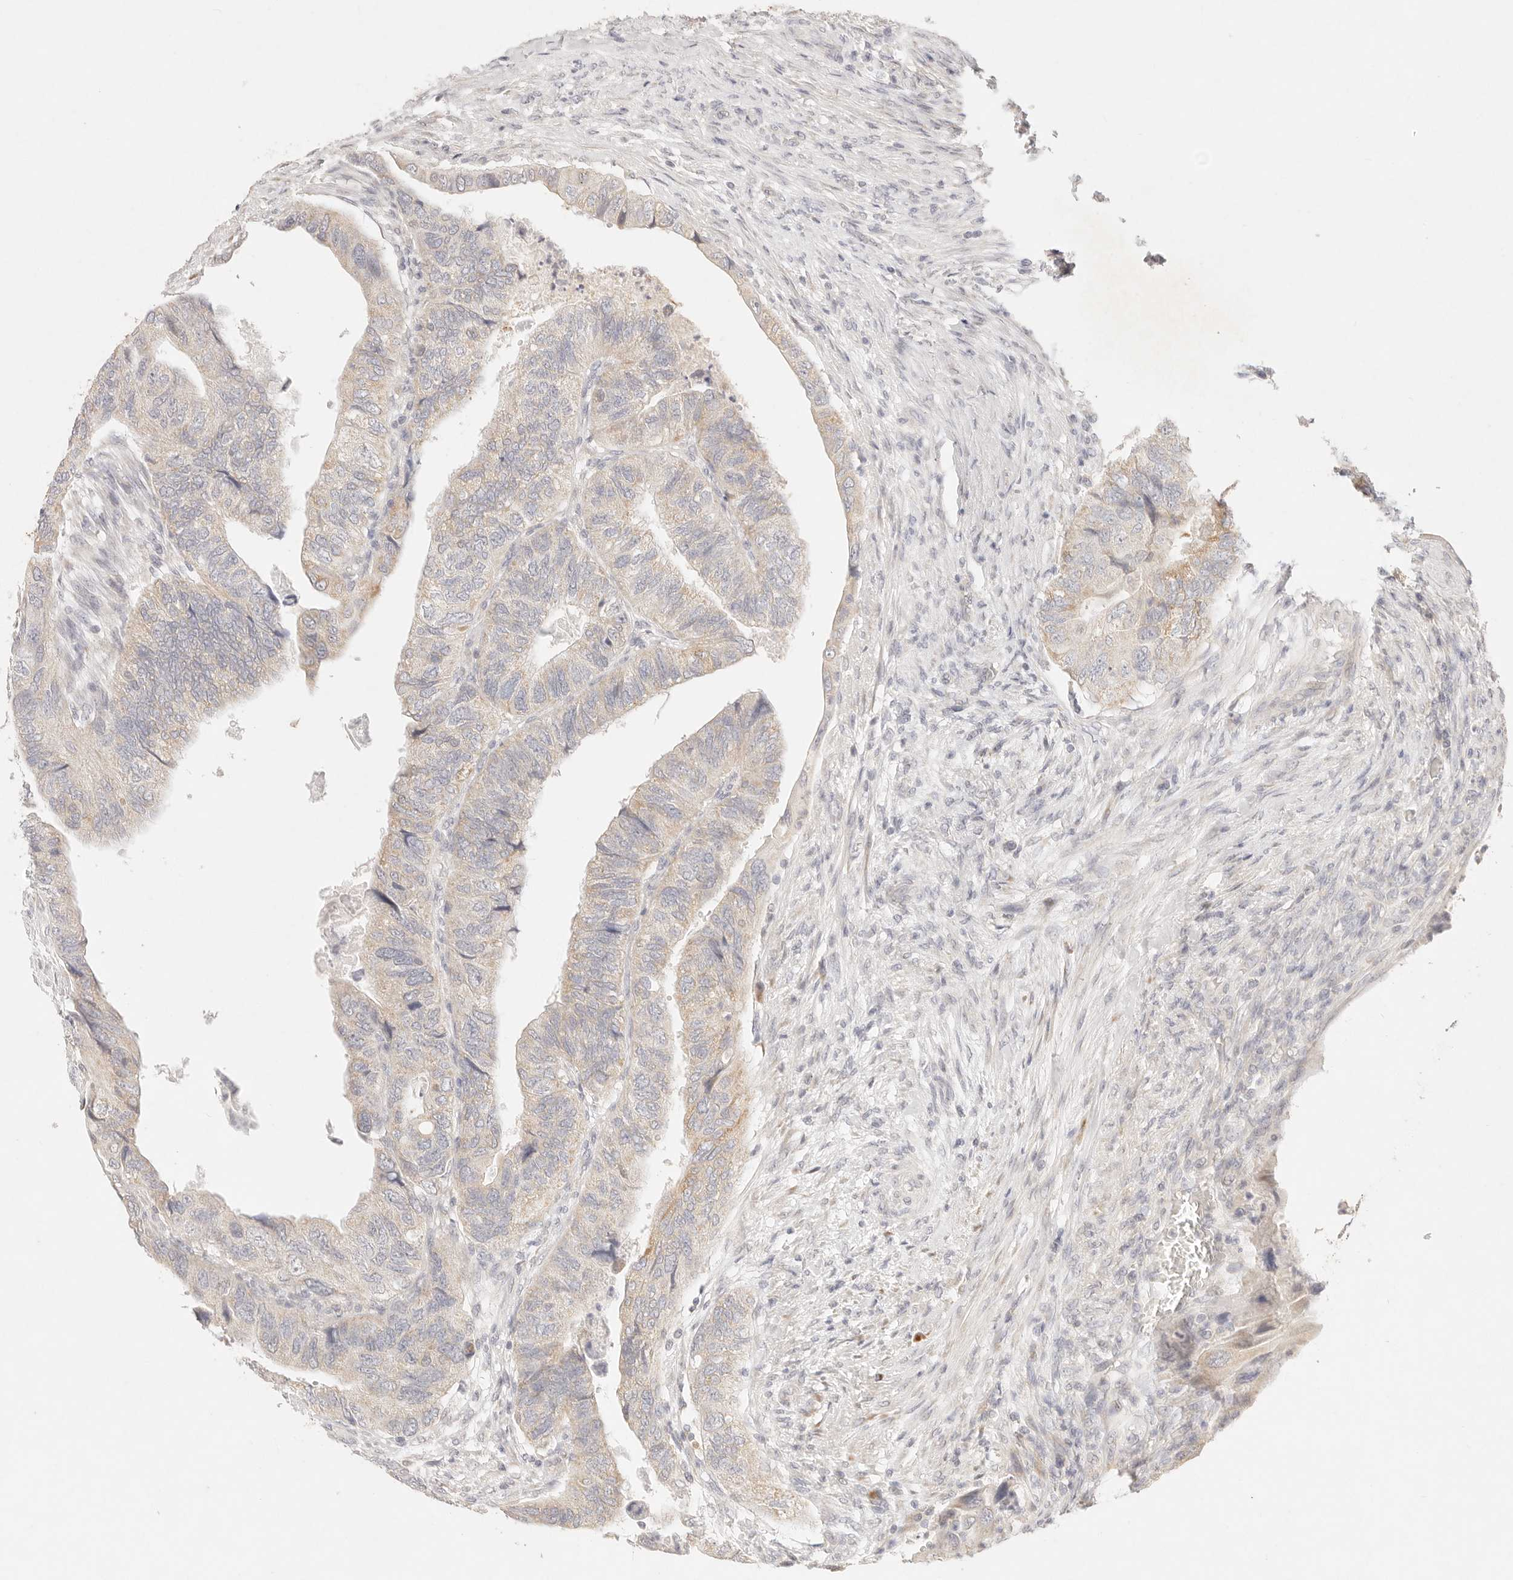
{"staining": {"intensity": "weak", "quantity": "<25%", "location": "cytoplasmic/membranous"}, "tissue": "colorectal cancer", "cell_type": "Tumor cells", "image_type": "cancer", "snomed": [{"axis": "morphology", "description": "Adenocarcinoma, NOS"}, {"axis": "topography", "description": "Rectum"}], "caption": "Immunohistochemistry (IHC) of human colorectal cancer displays no expression in tumor cells. (Stains: DAB (3,3'-diaminobenzidine) IHC with hematoxylin counter stain, Microscopy: brightfield microscopy at high magnification).", "gene": "GPR156", "patient": {"sex": "male", "age": 63}}